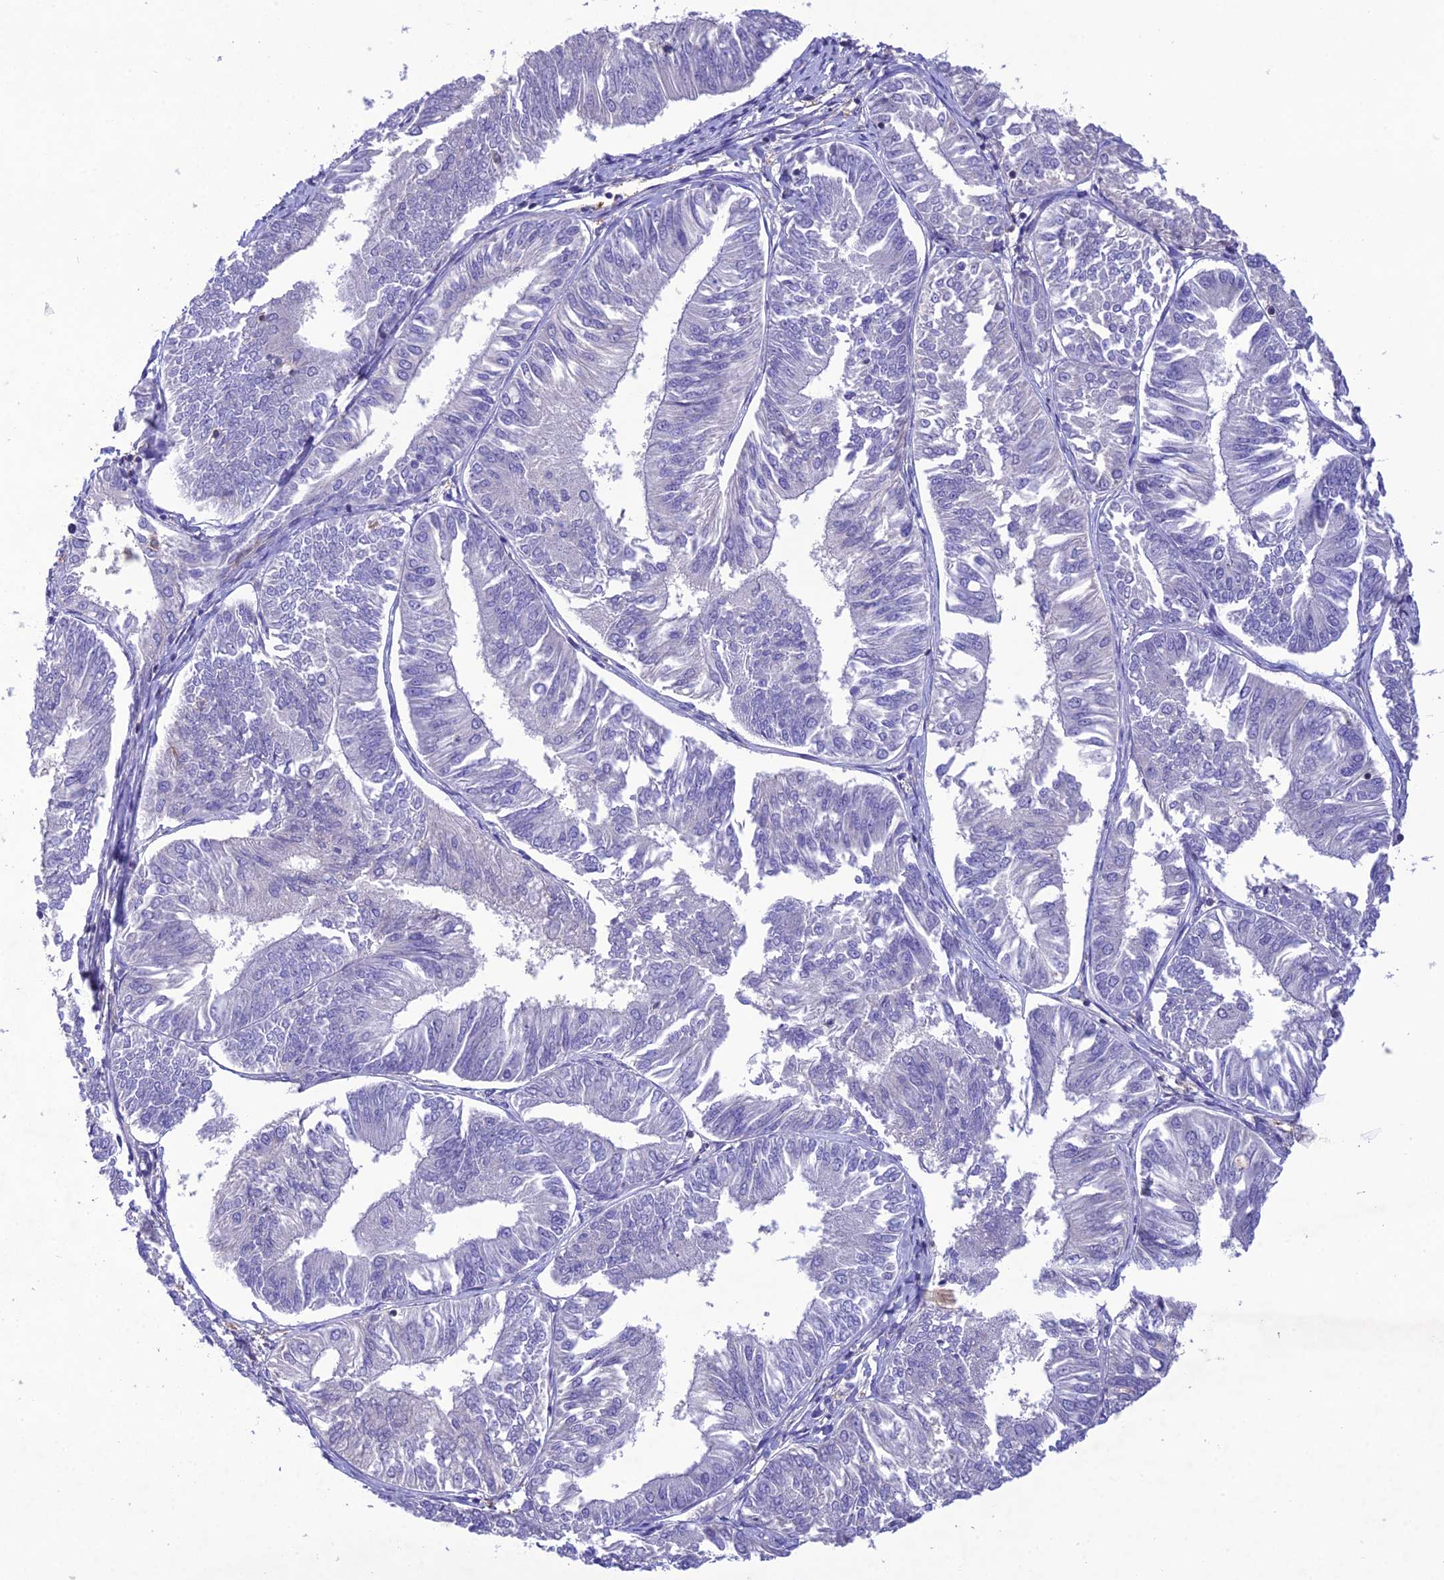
{"staining": {"intensity": "negative", "quantity": "none", "location": "none"}, "tissue": "endometrial cancer", "cell_type": "Tumor cells", "image_type": "cancer", "snomed": [{"axis": "morphology", "description": "Adenocarcinoma, NOS"}, {"axis": "topography", "description": "Endometrium"}], "caption": "Tumor cells are negative for protein expression in human adenocarcinoma (endometrial). (Stains: DAB immunohistochemistry with hematoxylin counter stain, Microscopy: brightfield microscopy at high magnification).", "gene": "SNX24", "patient": {"sex": "female", "age": 58}}